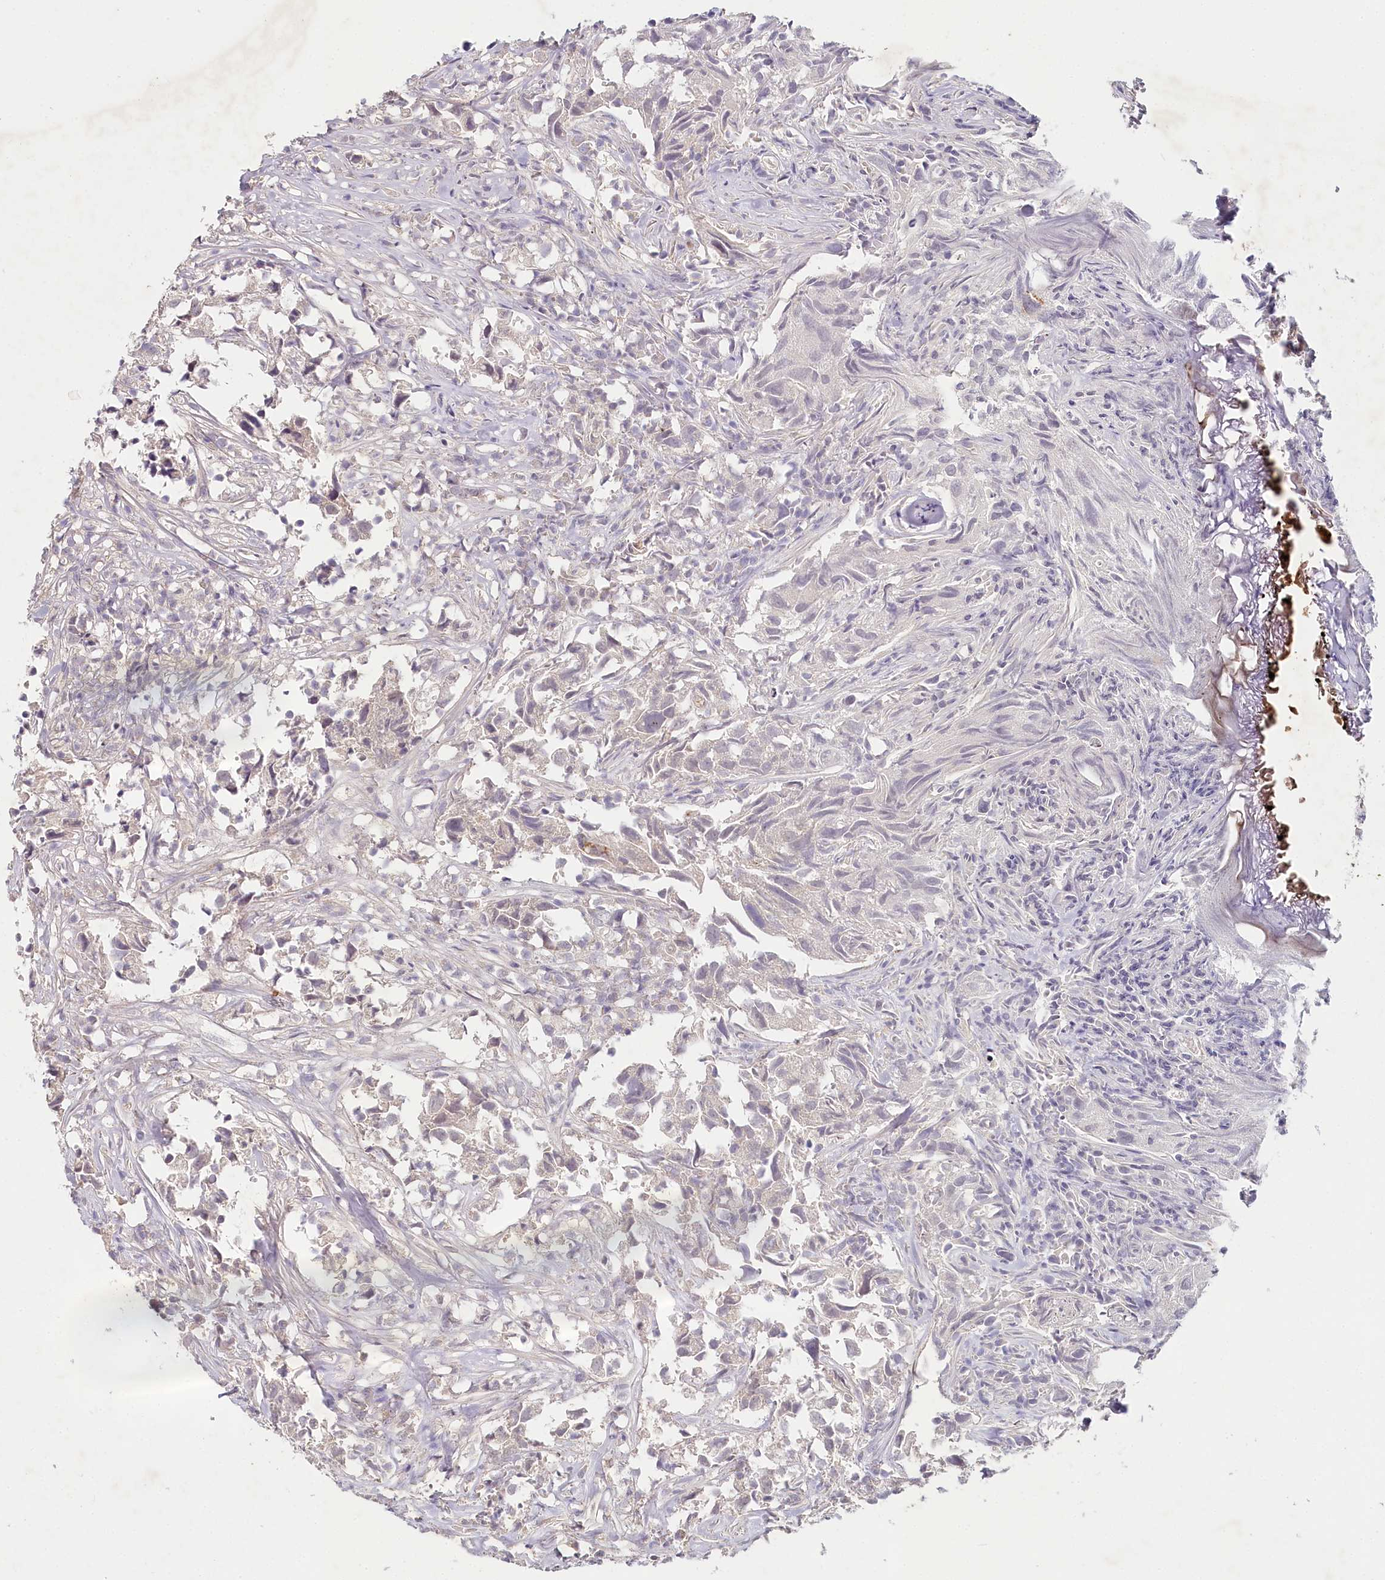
{"staining": {"intensity": "negative", "quantity": "none", "location": "none"}, "tissue": "urothelial cancer", "cell_type": "Tumor cells", "image_type": "cancer", "snomed": [{"axis": "morphology", "description": "Urothelial carcinoma, High grade"}, {"axis": "topography", "description": "Urinary bladder"}], "caption": "Immunohistochemistry micrograph of neoplastic tissue: high-grade urothelial carcinoma stained with DAB demonstrates no significant protein positivity in tumor cells.", "gene": "AMTN", "patient": {"sex": "female", "age": 75}}